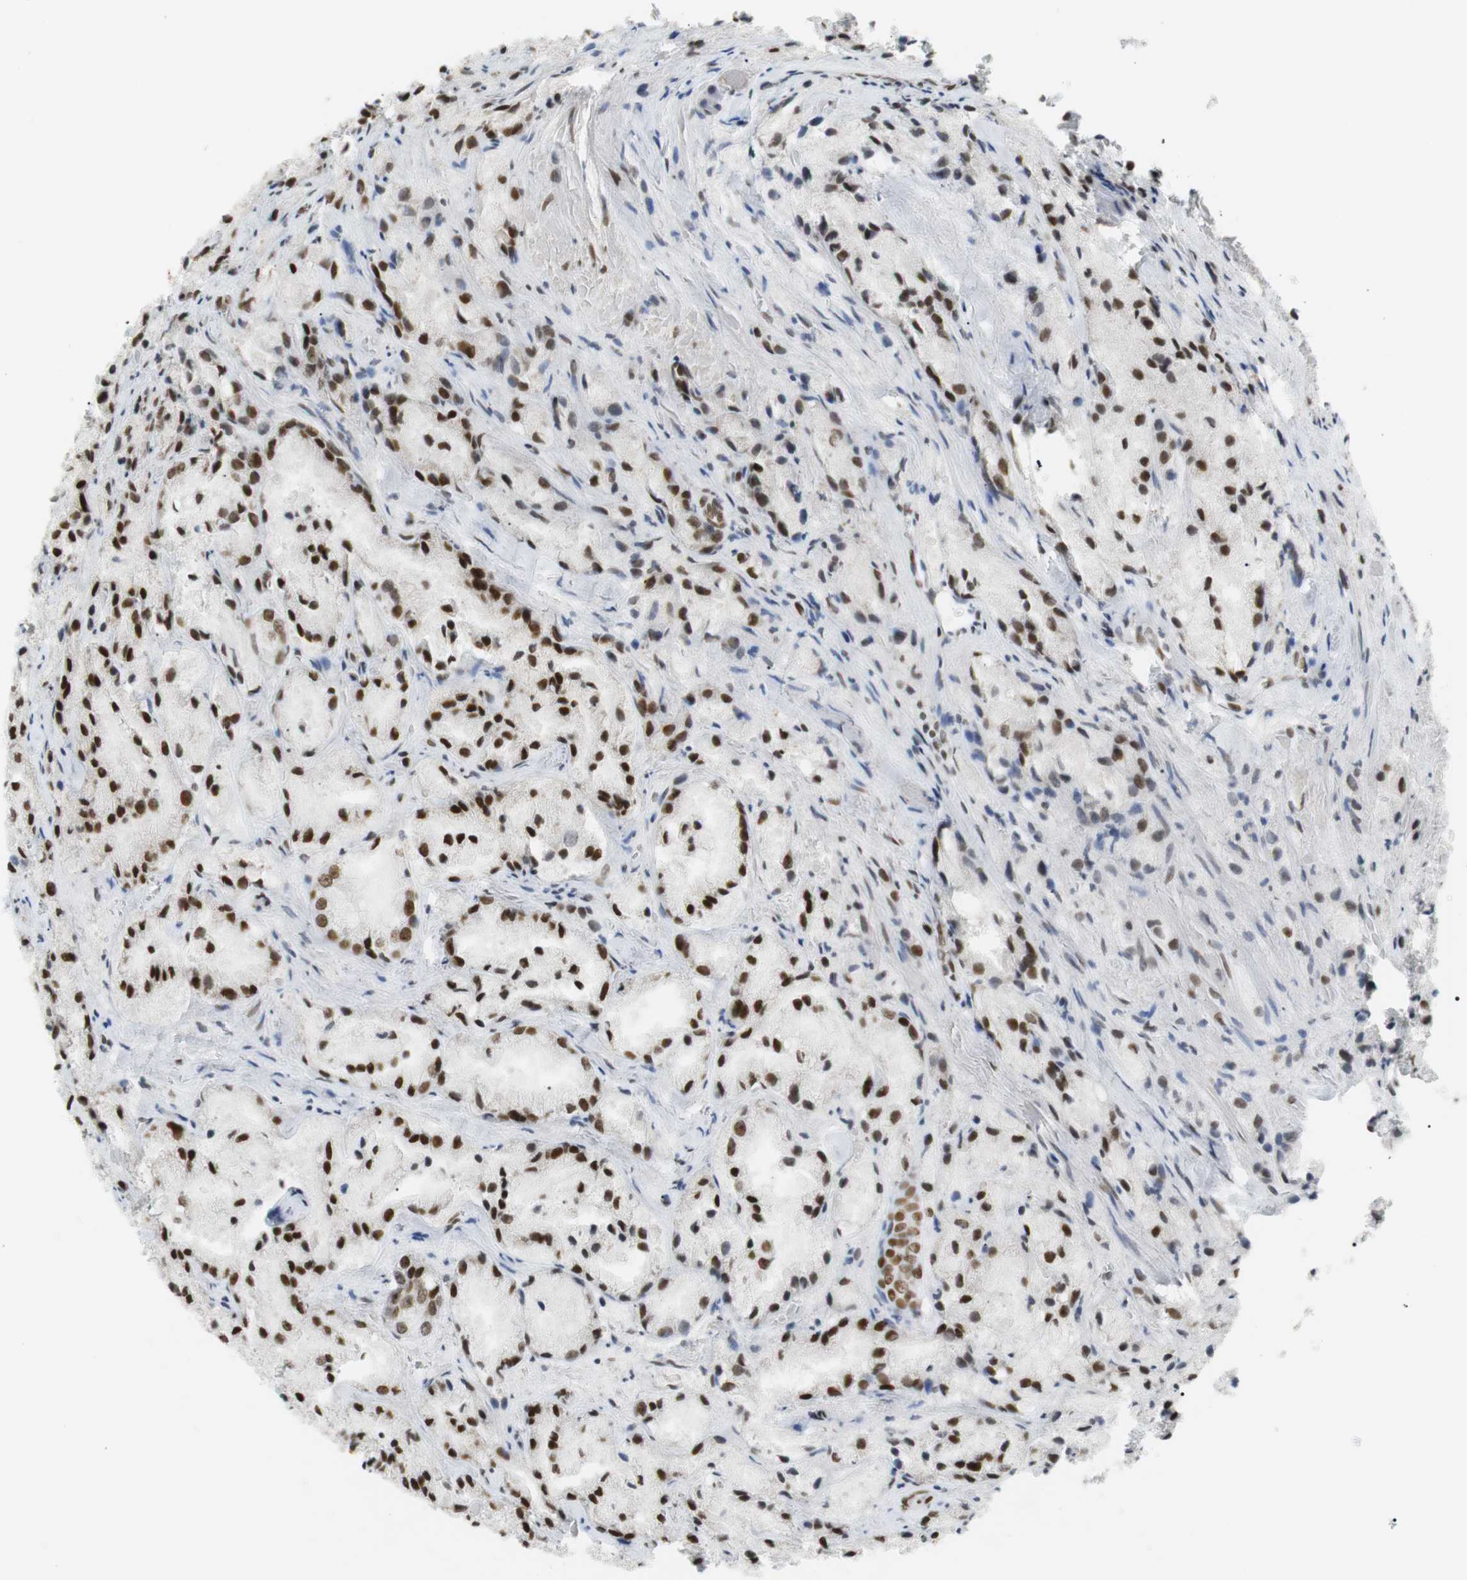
{"staining": {"intensity": "strong", "quantity": ">75%", "location": "nuclear"}, "tissue": "prostate cancer", "cell_type": "Tumor cells", "image_type": "cancer", "snomed": [{"axis": "morphology", "description": "Adenocarcinoma, Low grade"}, {"axis": "topography", "description": "Prostate"}], "caption": "Prostate low-grade adenocarcinoma stained with immunohistochemistry (IHC) shows strong nuclear expression in approximately >75% of tumor cells.", "gene": "BMI1", "patient": {"sex": "male", "age": 64}}